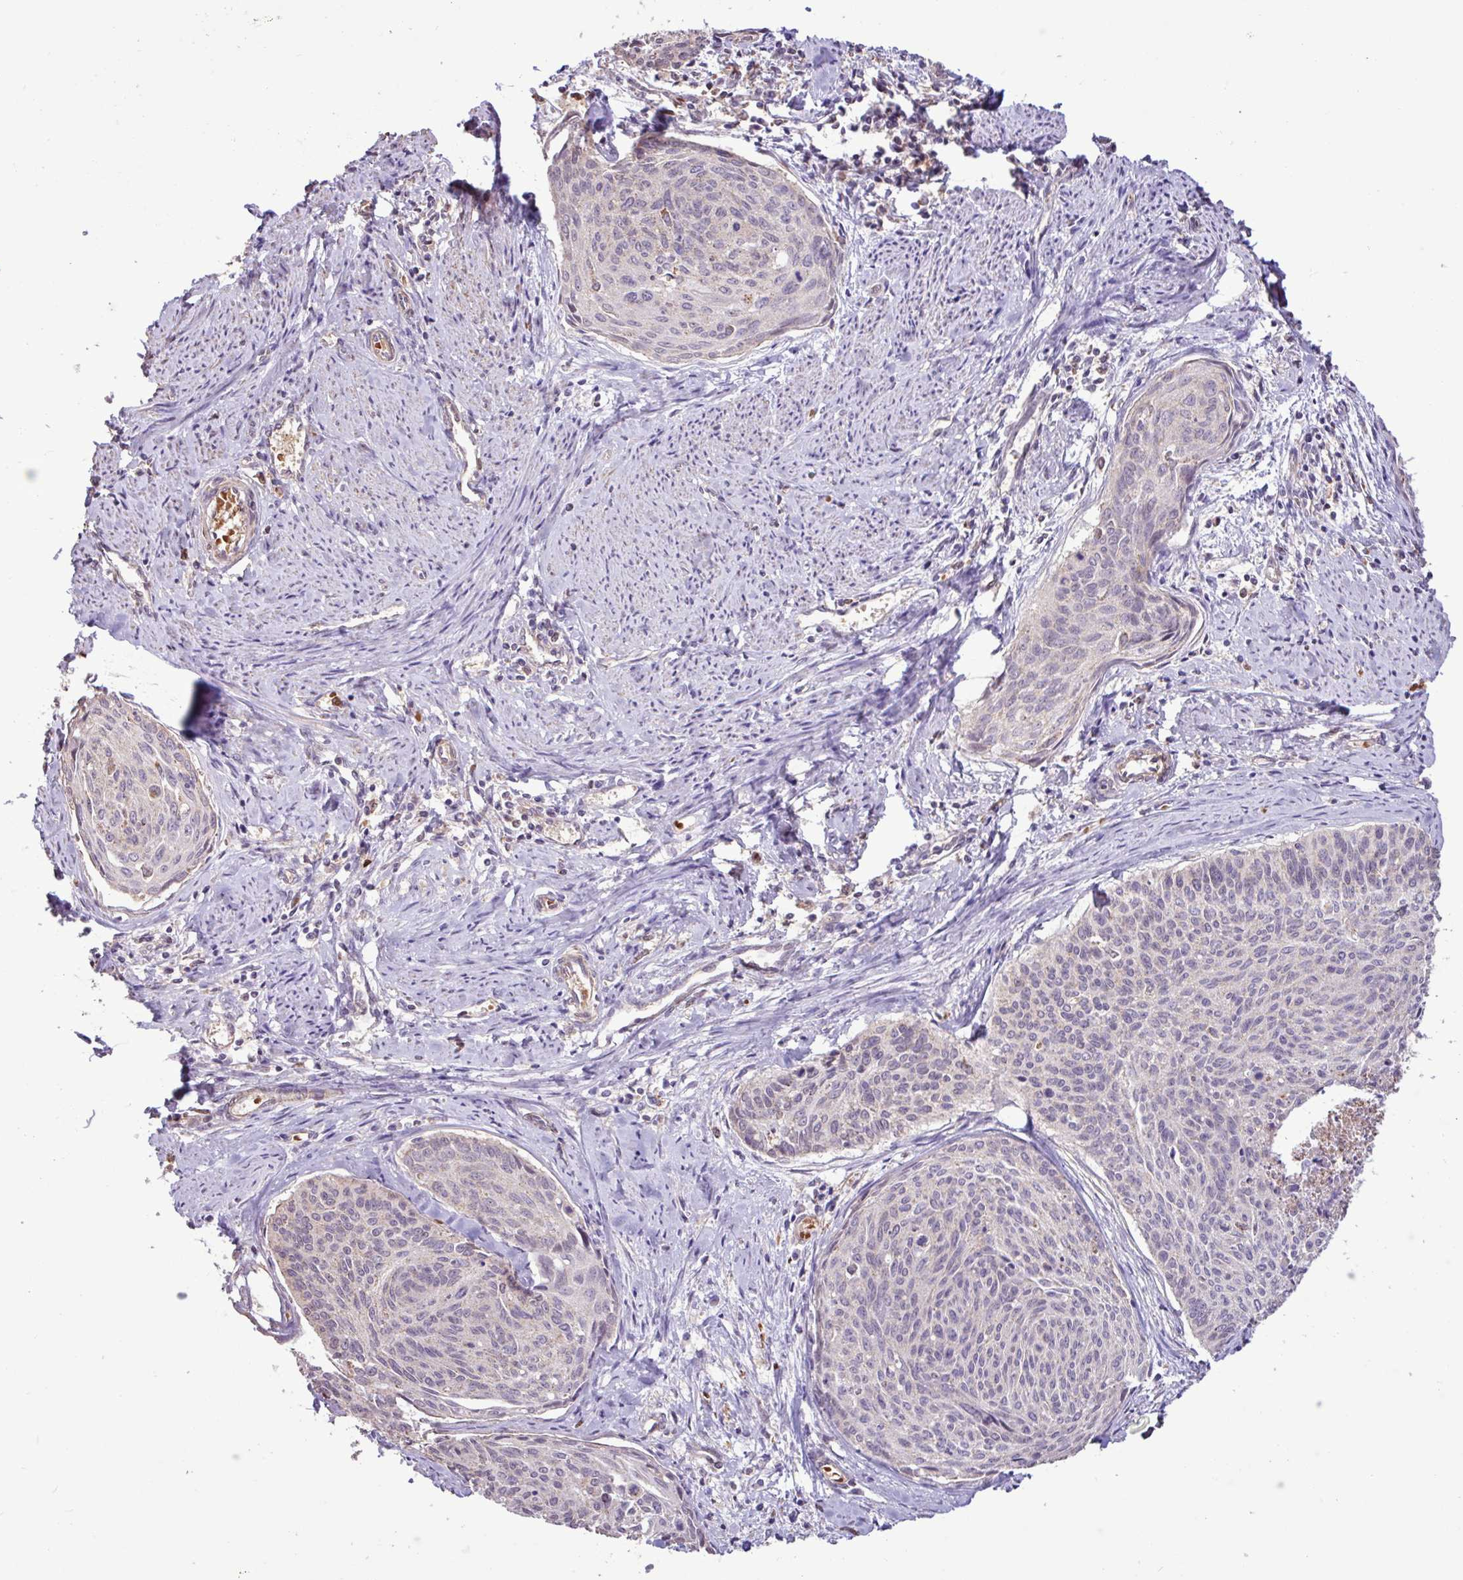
{"staining": {"intensity": "negative", "quantity": "none", "location": "none"}, "tissue": "cervical cancer", "cell_type": "Tumor cells", "image_type": "cancer", "snomed": [{"axis": "morphology", "description": "Squamous cell carcinoma, NOS"}, {"axis": "topography", "description": "Cervix"}], "caption": "A high-resolution histopathology image shows IHC staining of cervical cancer (squamous cell carcinoma), which shows no significant positivity in tumor cells.", "gene": "CHST11", "patient": {"sex": "female", "age": 55}}